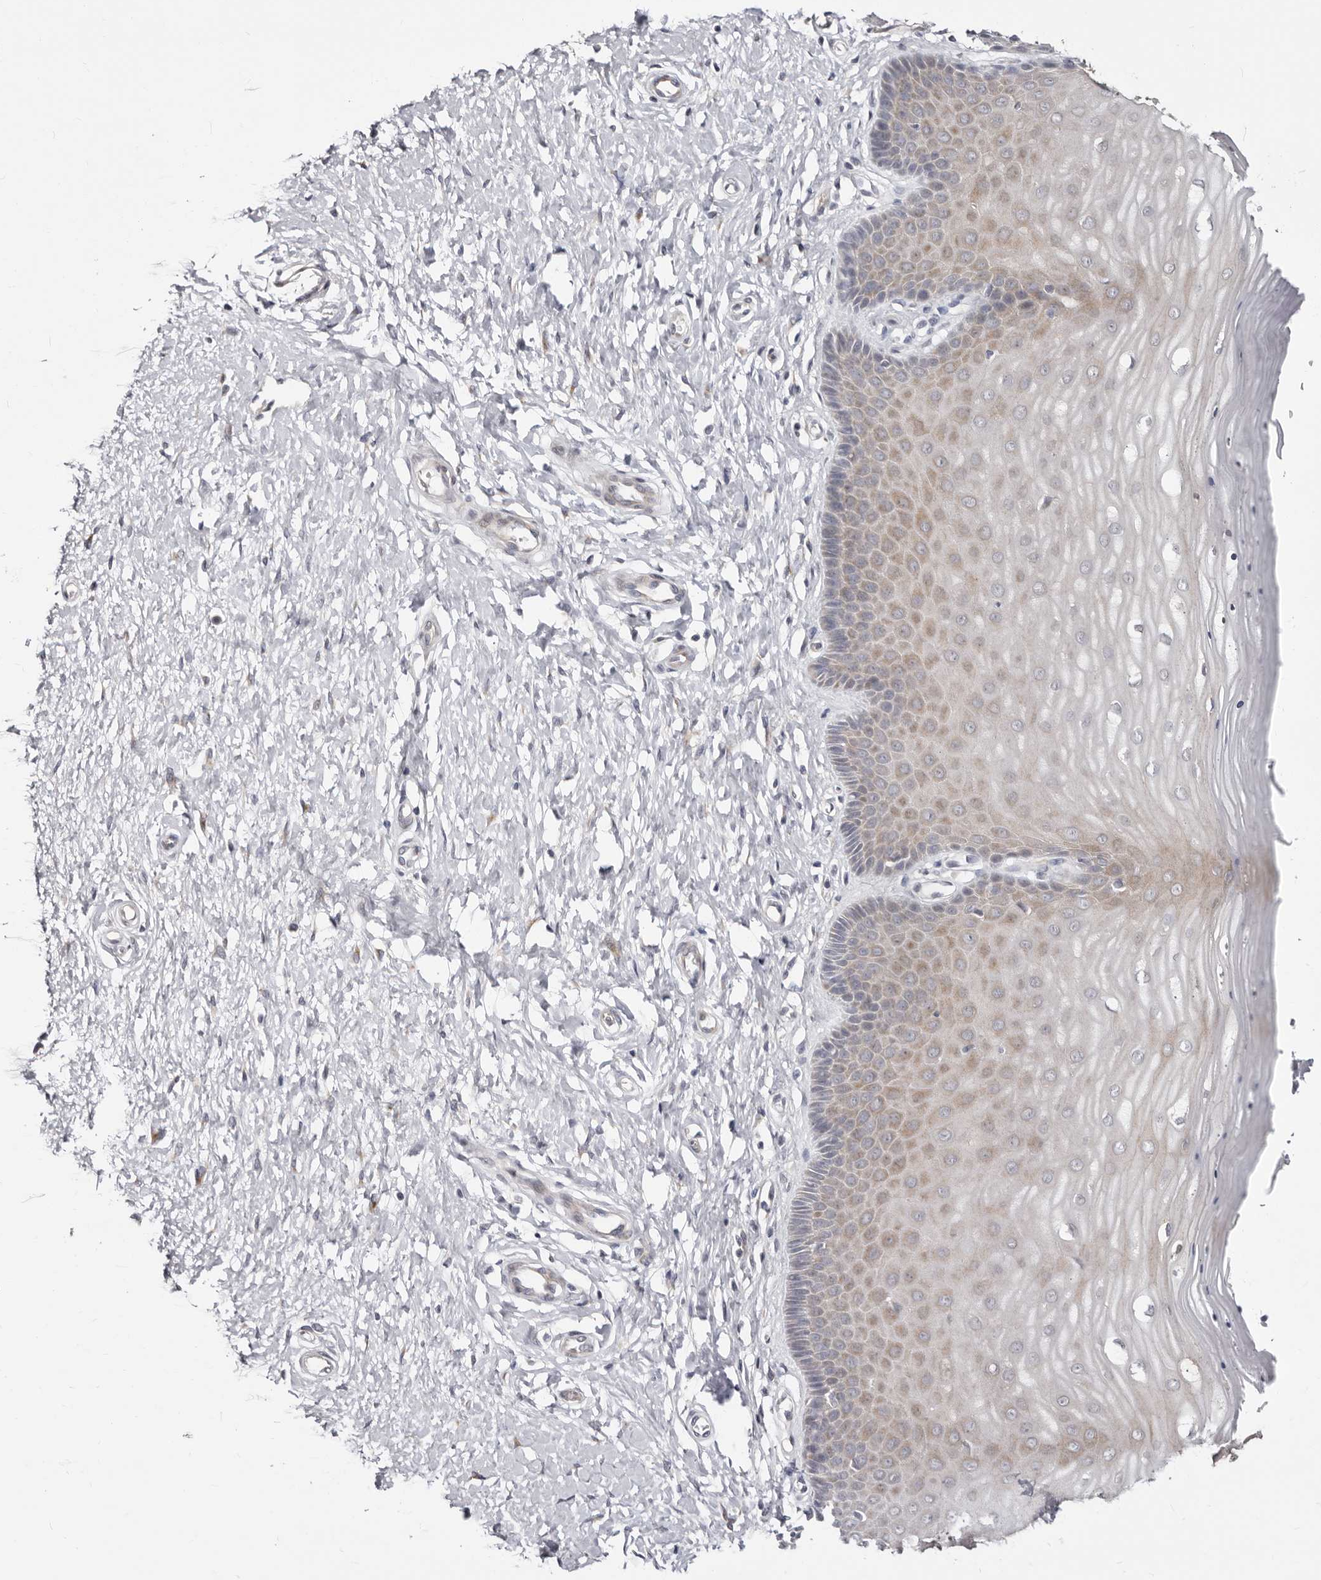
{"staining": {"intensity": "moderate", "quantity": "<25%", "location": "cytoplasmic/membranous"}, "tissue": "cervix", "cell_type": "Glandular cells", "image_type": "normal", "snomed": [{"axis": "morphology", "description": "Normal tissue, NOS"}, {"axis": "topography", "description": "Cervix"}], "caption": "A high-resolution image shows IHC staining of benign cervix, which reveals moderate cytoplasmic/membranous positivity in approximately <25% of glandular cells. (DAB = brown stain, brightfield microscopy at high magnification).", "gene": "KLHL4", "patient": {"sex": "female", "age": 55}}